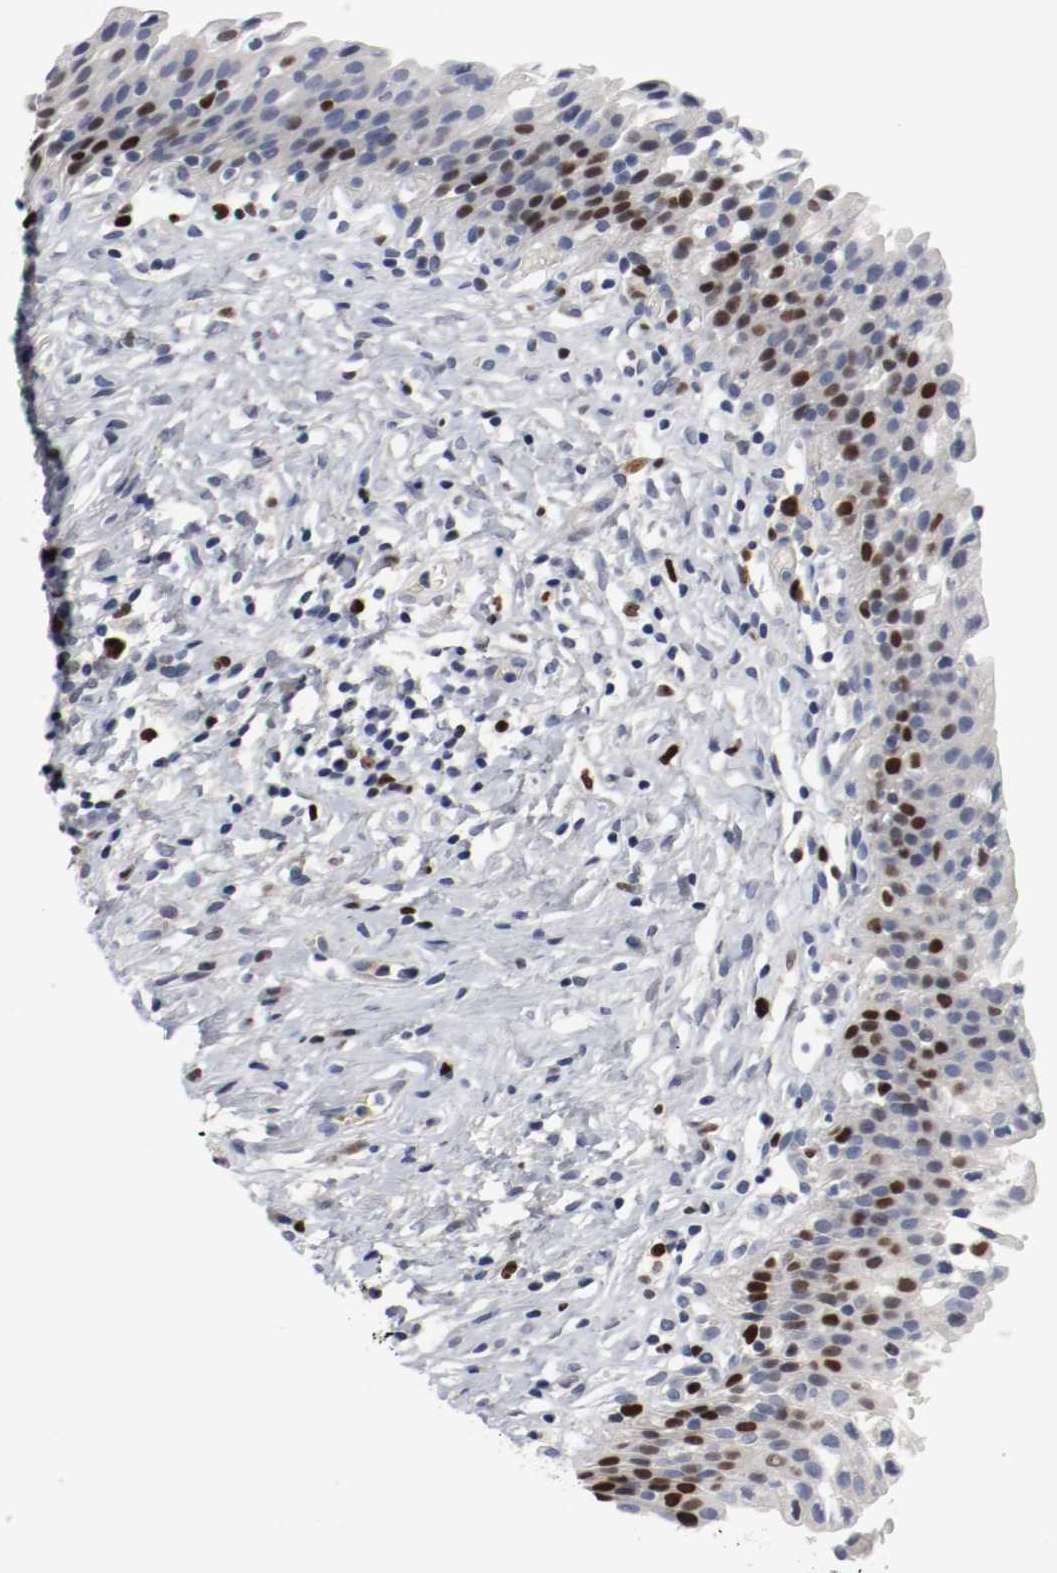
{"staining": {"intensity": "strong", "quantity": "25%-75%", "location": "nuclear"}, "tissue": "urinary bladder", "cell_type": "Urothelial cells", "image_type": "normal", "snomed": [{"axis": "morphology", "description": "Normal tissue, NOS"}, {"axis": "topography", "description": "Urinary bladder"}], "caption": "Immunohistochemistry (IHC) histopathology image of unremarkable human urinary bladder stained for a protein (brown), which demonstrates high levels of strong nuclear positivity in about 25%-75% of urothelial cells.", "gene": "MCM6", "patient": {"sex": "male", "age": 51}}